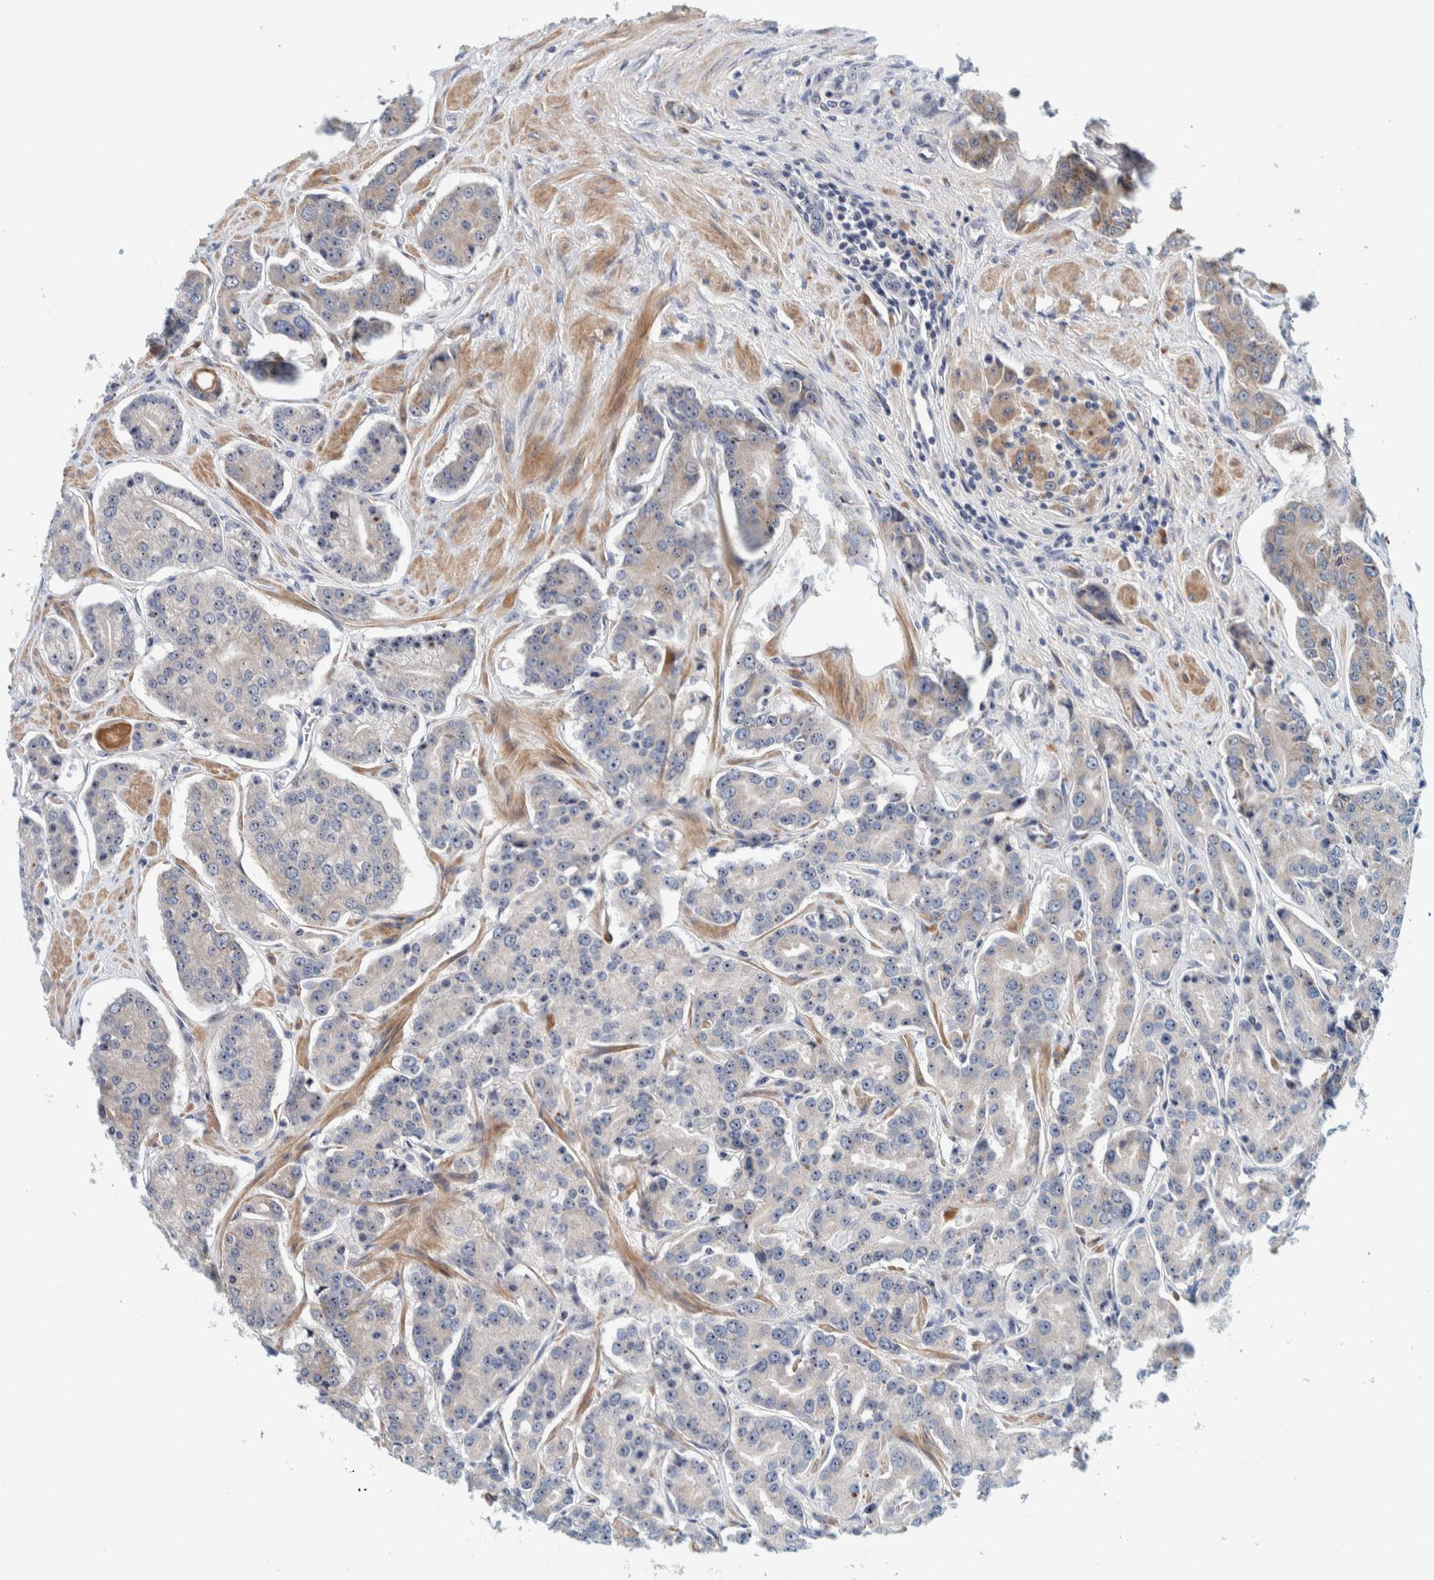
{"staining": {"intensity": "moderate", "quantity": "25%-75%", "location": "nuclear"}, "tissue": "prostate cancer", "cell_type": "Tumor cells", "image_type": "cancer", "snomed": [{"axis": "morphology", "description": "Adenocarcinoma, High grade"}, {"axis": "topography", "description": "Prostate"}], "caption": "Immunohistochemistry (IHC) image of prostate cancer (adenocarcinoma (high-grade)) stained for a protein (brown), which exhibits medium levels of moderate nuclear staining in approximately 25%-75% of tumor cells.", "gene": "NOL11", "patient": {"sex": "male", "age": 71}}